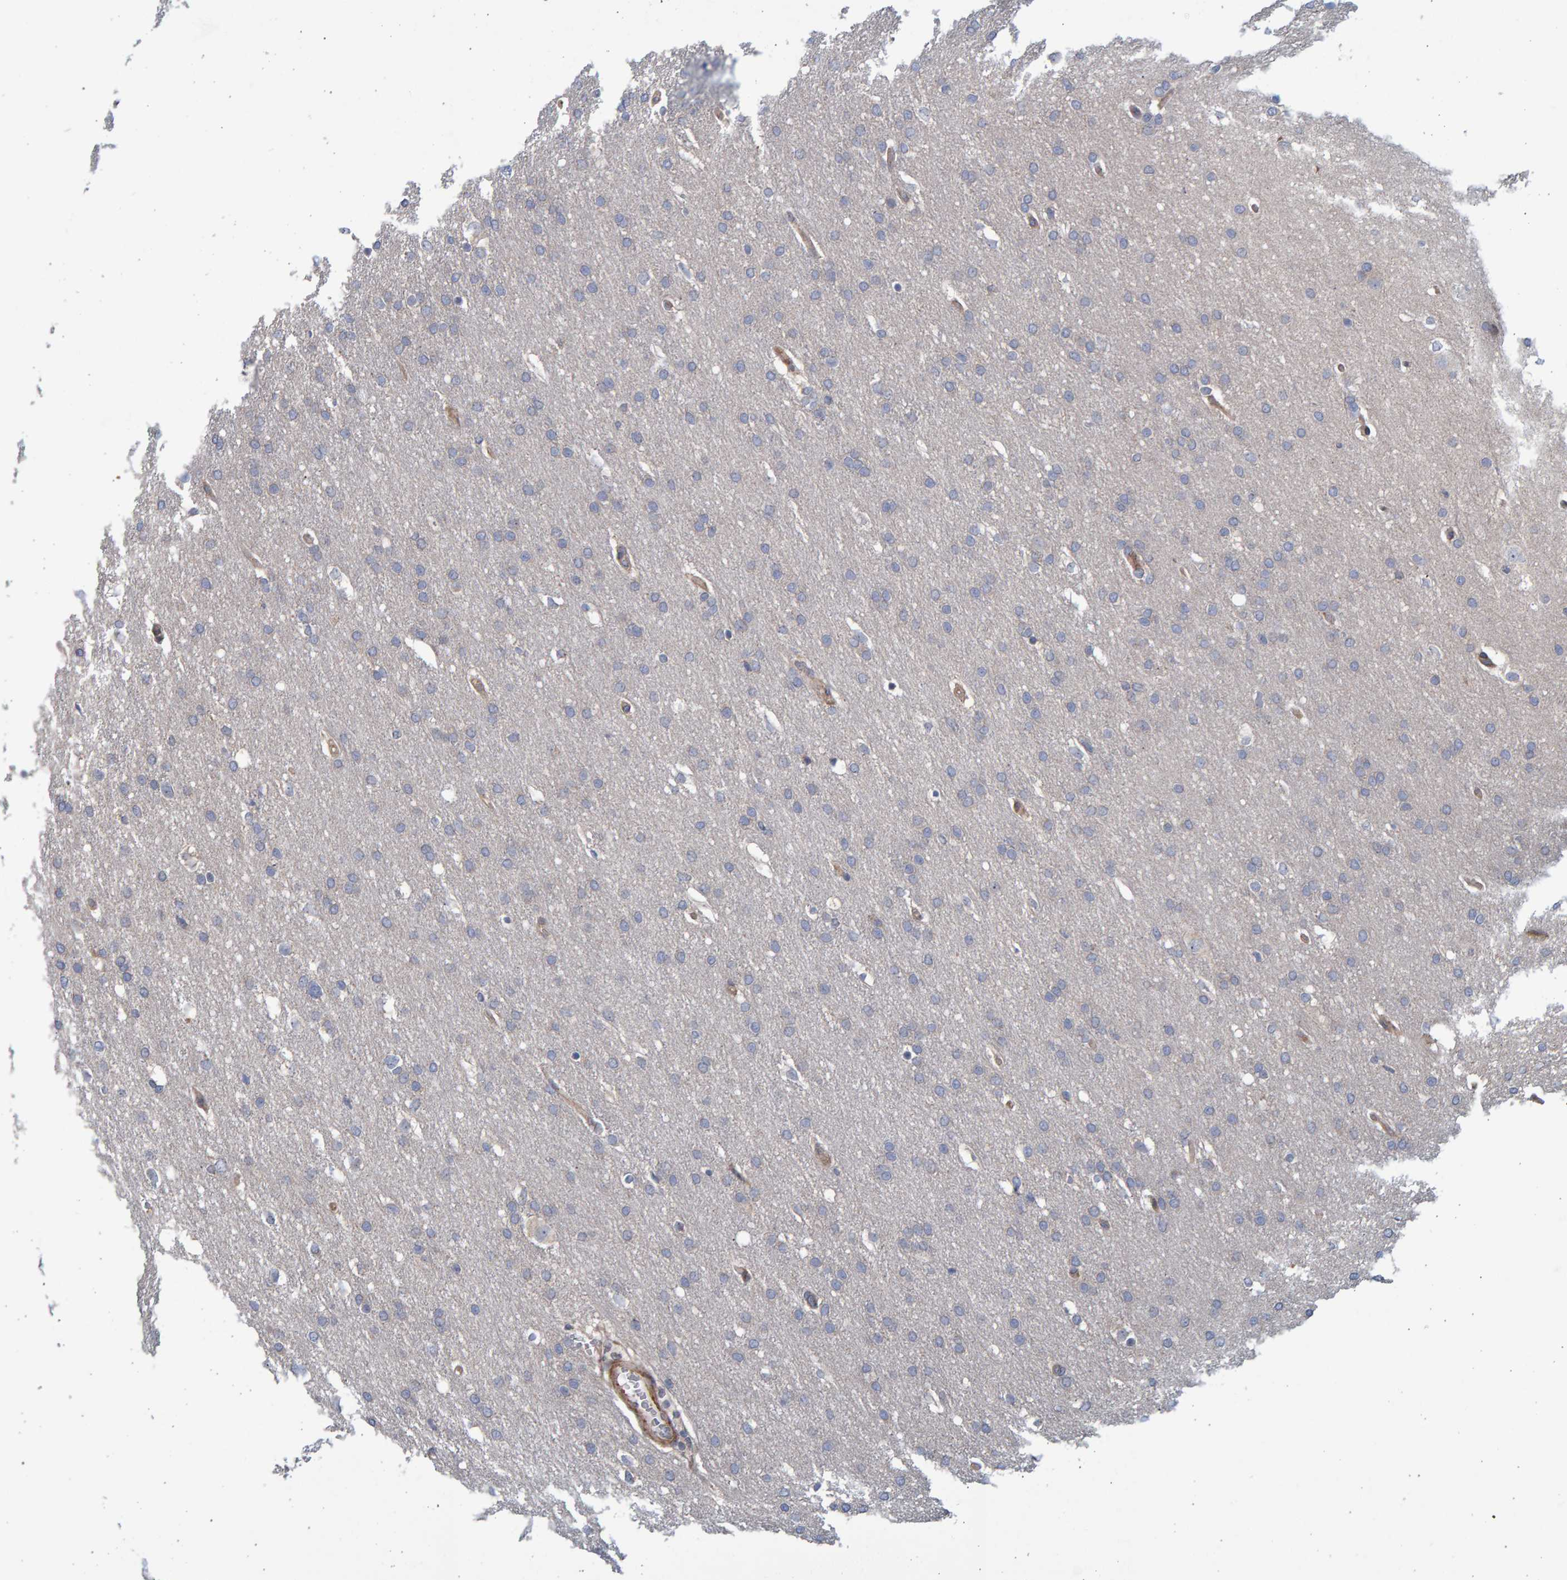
{"staining": {"intensity": "negative", "quantity": "none", "location": "none"}, "tissue": "glioma", "cell_type": "Tumor cells", "image_type": "cancer", "snomed": [{"axis": "morphology", "description": "Glioma, malignant, Low grade"}, {"axis": "topography", "description": "Brain"}], "caption": "Tumor cells are negative for protein expression in human low-grade glioma (malignant).", "gene": "LRBA", "patient": {"sex": "female", "age": 37}}